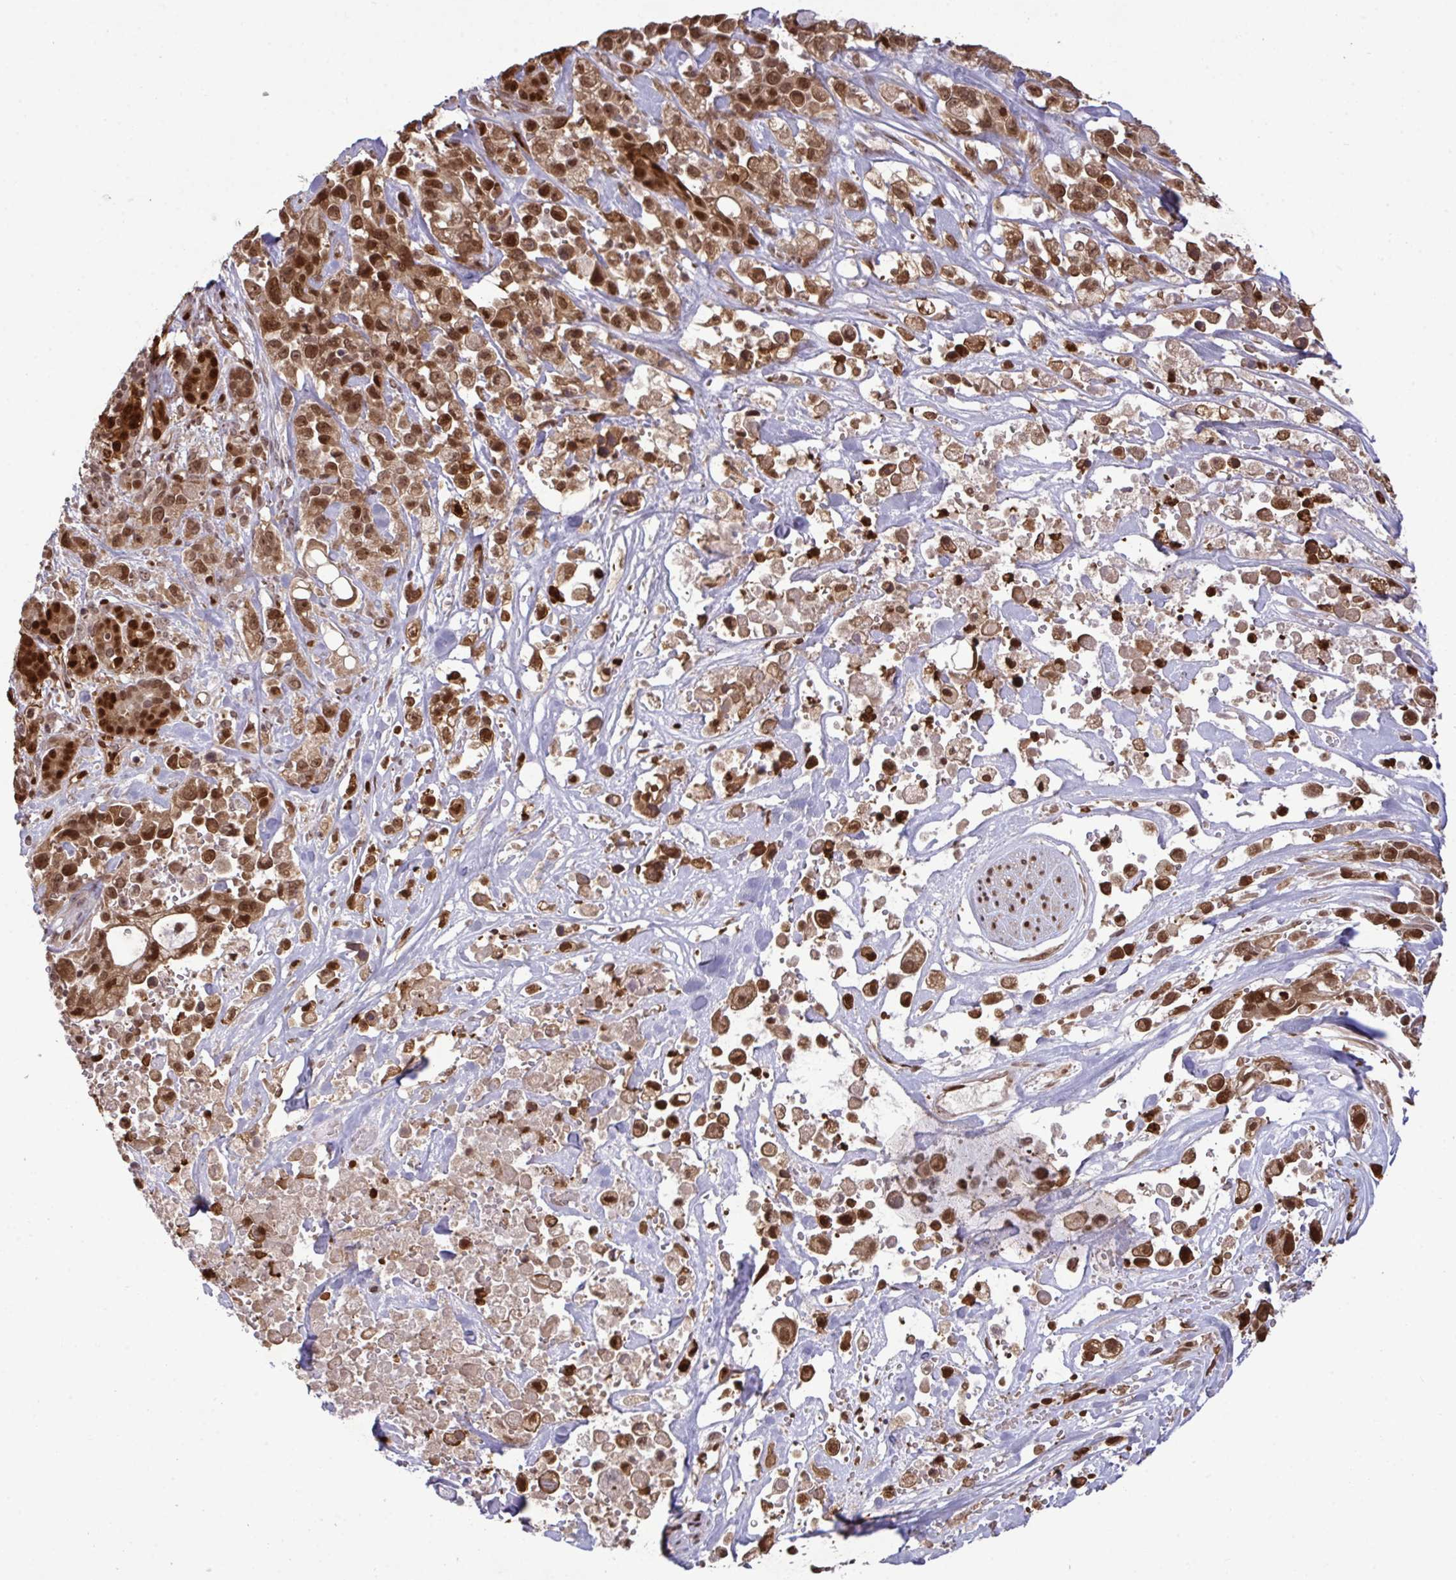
{"staining": {"intensity": "moderate", "quantity": ">75%", "location": "nuclear"}, "tissue": "pancreatic cancer", "cell_type": "Tumor cells", "image_type": "cancer", "snomed": [{"axis": "morphology", "description": "Adenocarcinoma, NOS"}, {"axis": "topography", "description": "Pancreas"}], "caption": "Pancreatic cancer (adenocarcinoma) stained with a protein marker exhibits moderate staining in tumor cells.", "gene": "UXT", "patient": {"sex": "male", "age": 44}}